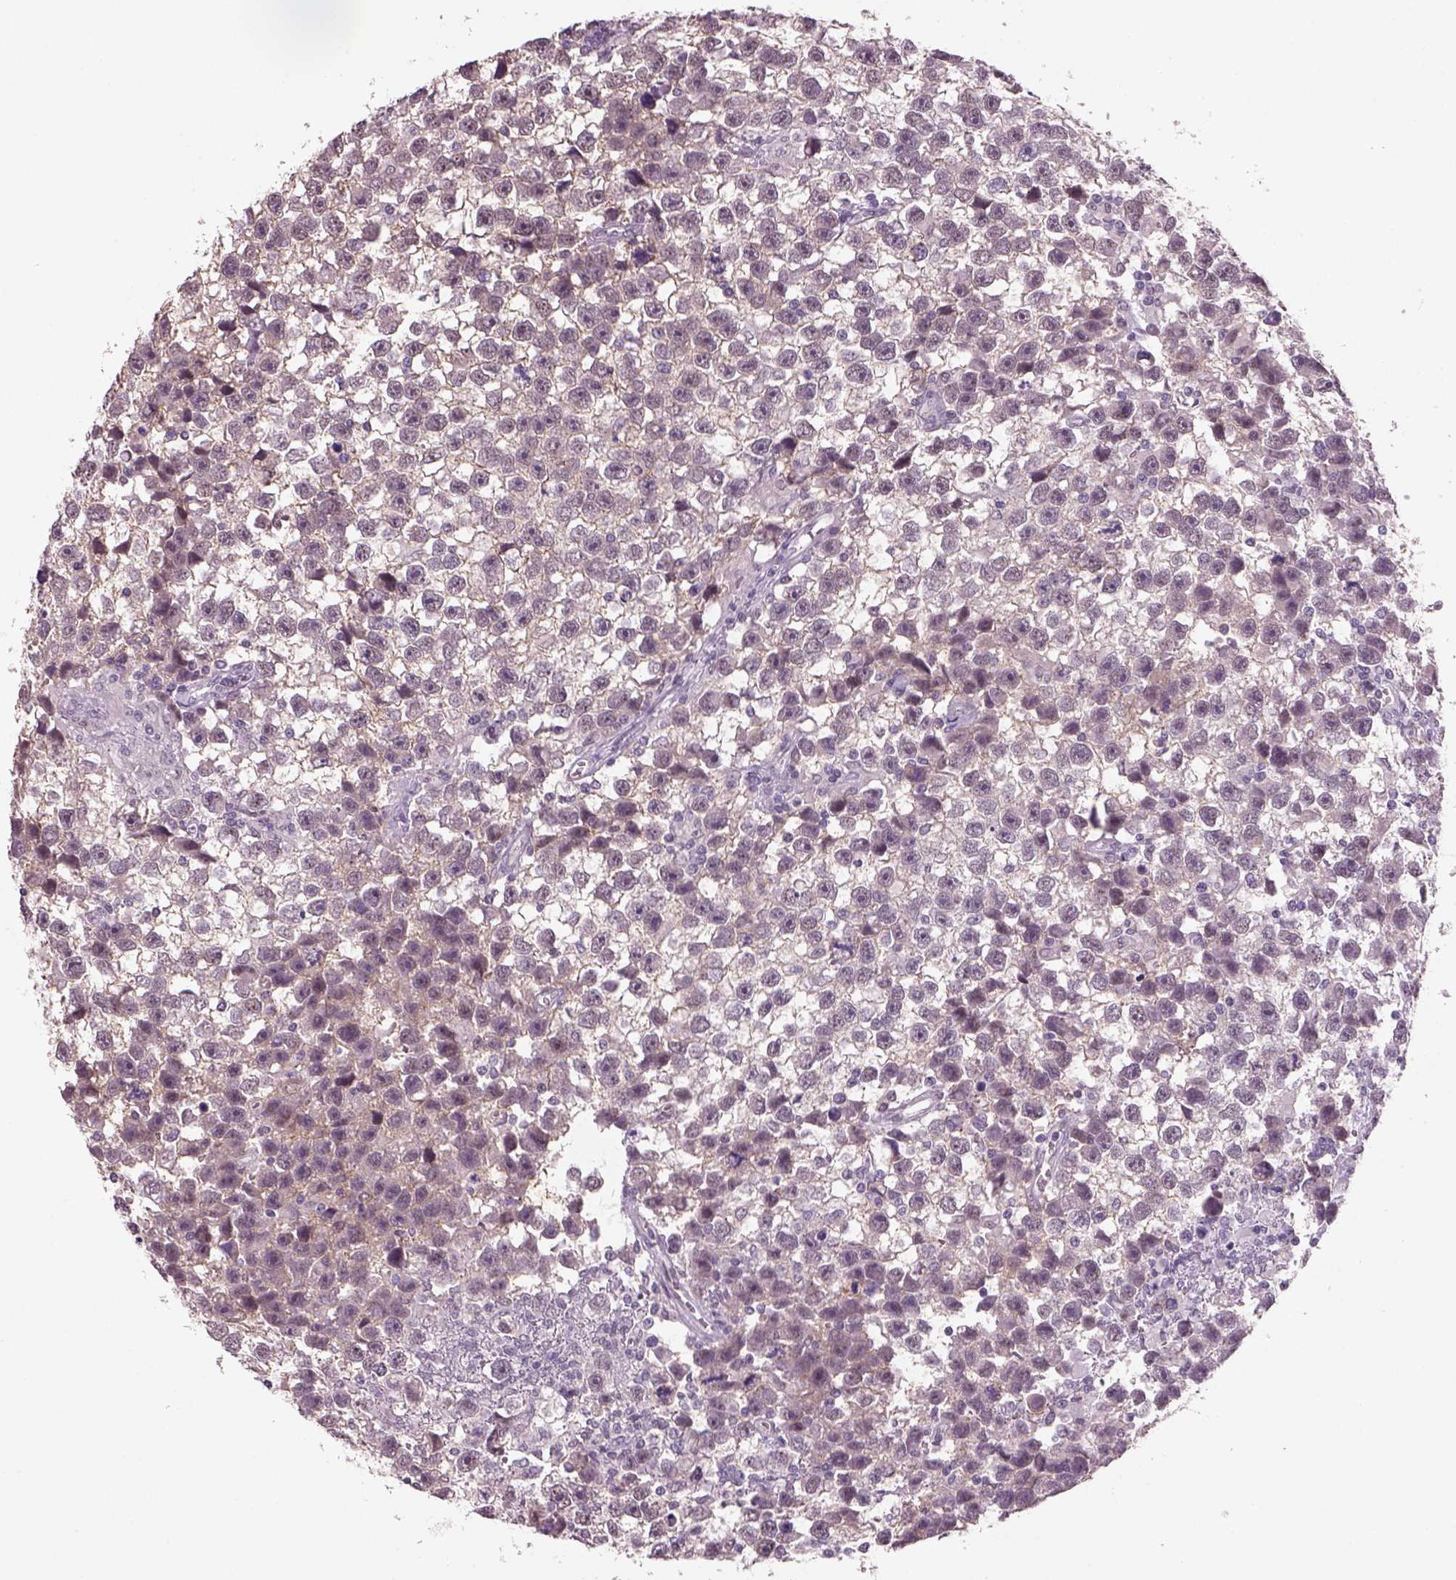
{"staining": {"intensity": "negative", "quantity": "none", "location": "none"}, "tissue": "testis cancer", "cell_type": "Tumor cells", "image_type": "cancer", "snomed": [{"axis": "morphology", "description": "Seminoma, NOS"}, {"axis": "topography", "description": "Testis"}], "caption": "Histopathology image shows no protein positivity in tumor cells of testis seminoma tissue.", "gene": "NAT8", "patient": {"sex": "male", "age": 43}}